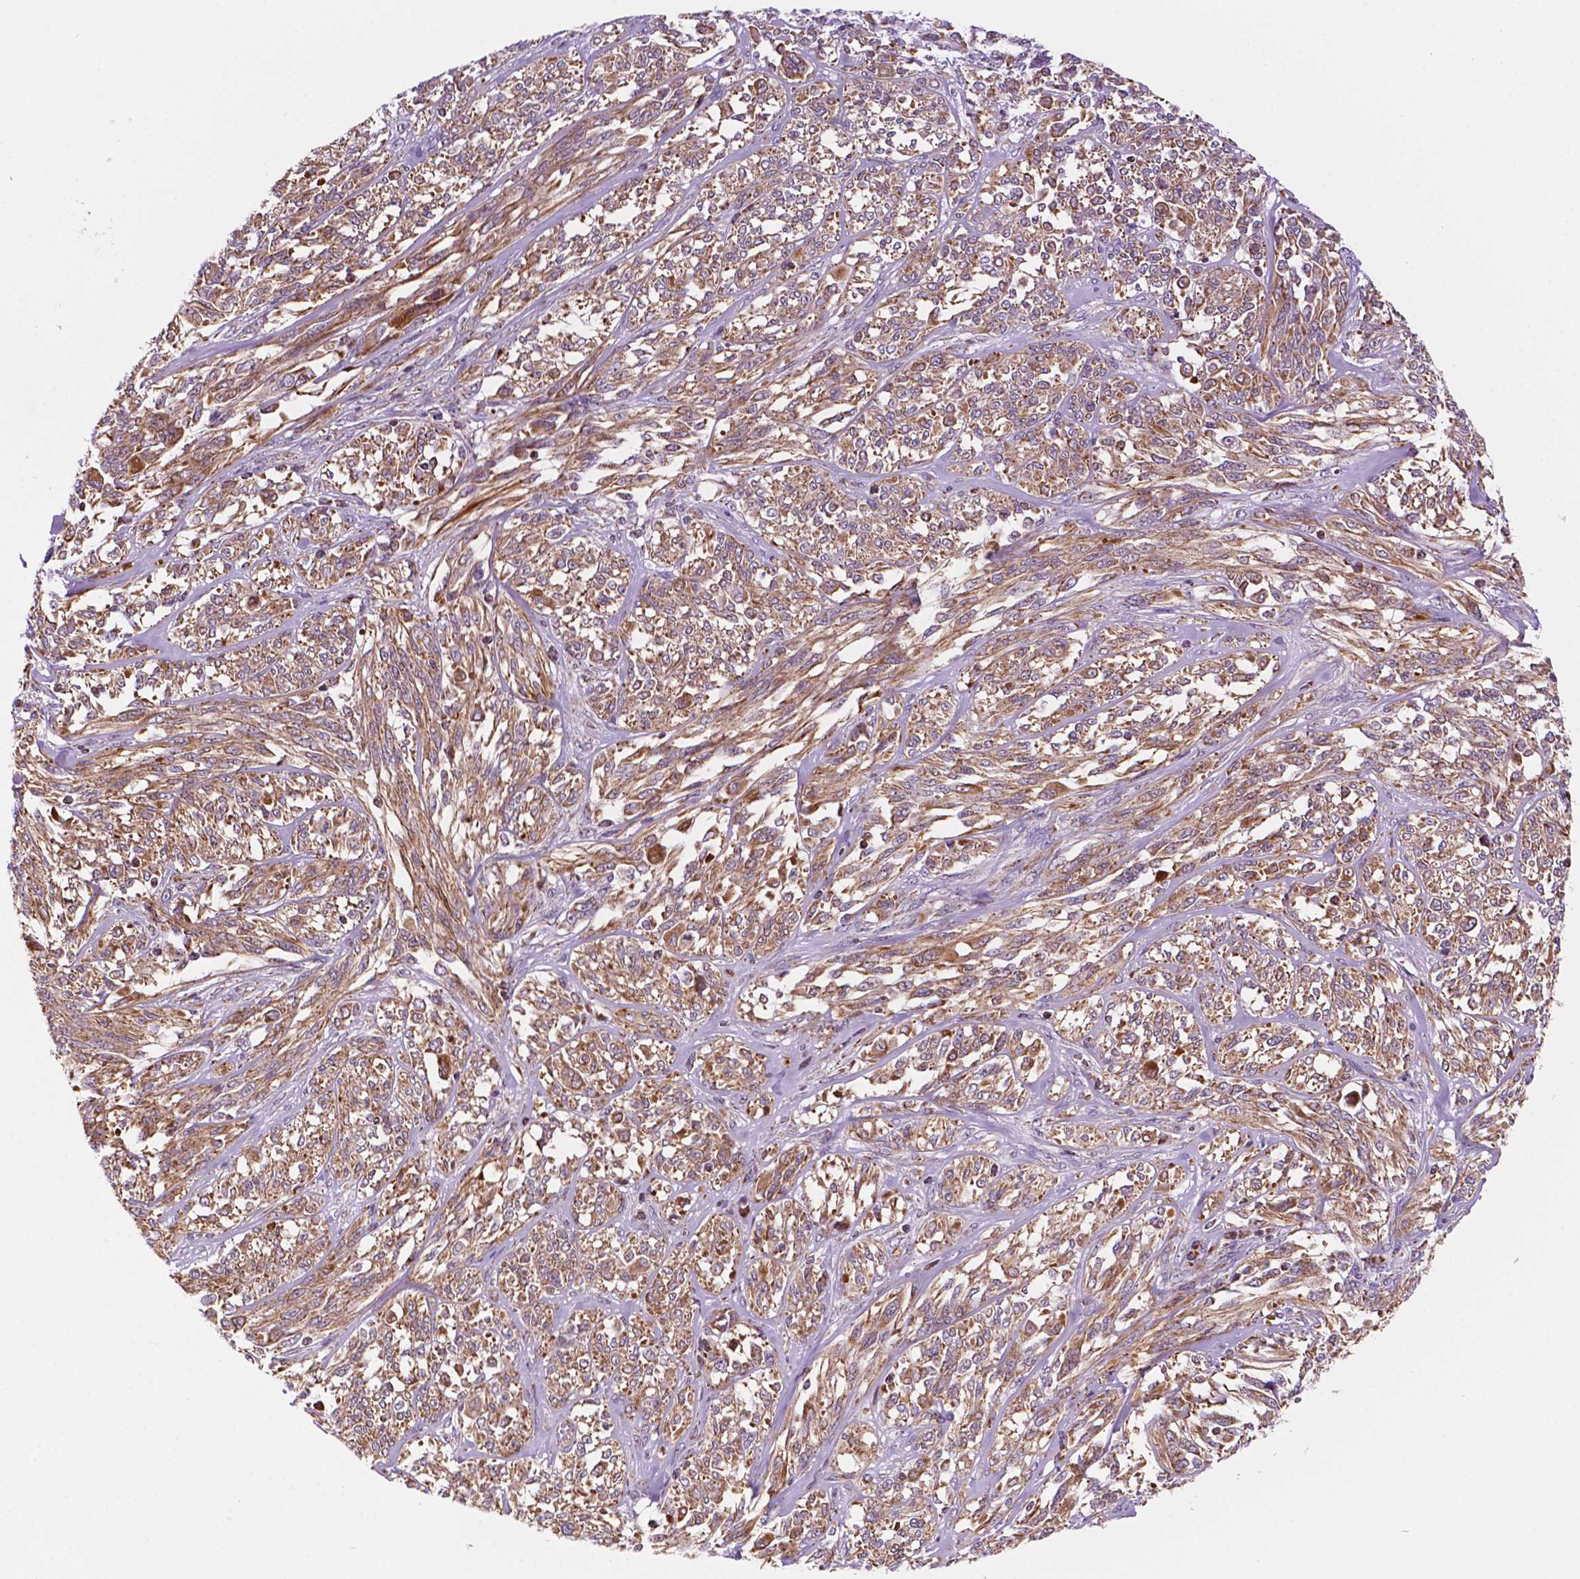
{"staining": {"intensity": "moderate", "quantity": ">75%", "location": "cytoplasmic/membranous"}, "tissue": "melanoma", "cell_type": "Tumor cells", "image_type": "cancer", "snomed": [{"axis": "morphology", "description": "Malignant melanoma, NOS"}, {"axis": "topography", "description": "Skin"}], "caption": "Moderate cytoplasmic/membranous protein expression is seen in about >75% of tumor cells in melanoma. (DAB (3,3'-diaminobenzidine) IHC, brown staining for protein, blue staining for nuclei).", "gene": "GEMIN4", "patient": {"sex": "female", "age": 91}}